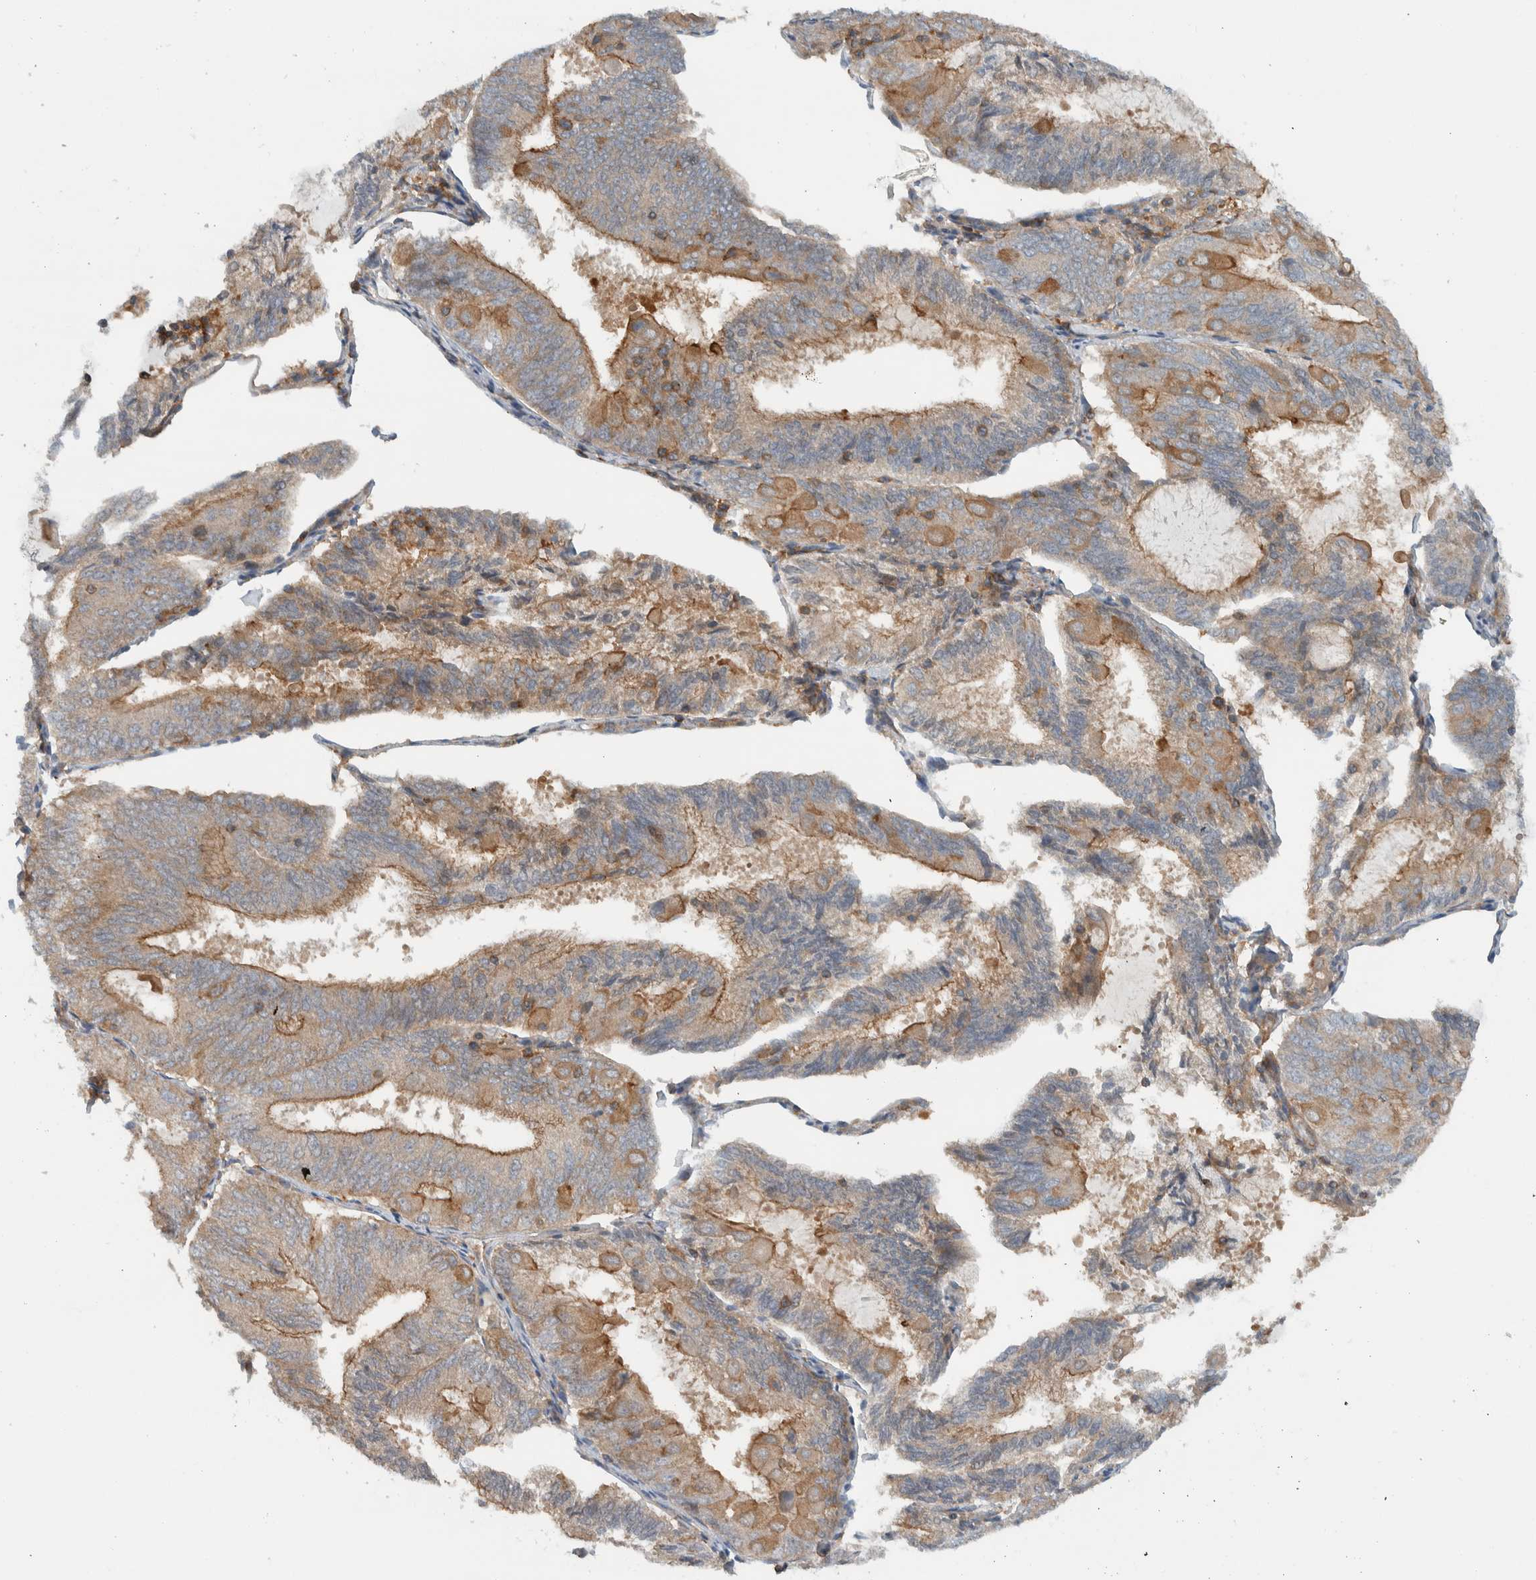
{"staining": {"intensity": "moderate", "quantity": "25%-75%", "location": "cytoplasmic/membranous"}, "tissue": "endometrial cancer", "cell_type": "Tumor cells", "image_type": "cancer", "snomed": [{"axis": "morphology", "description": "Adenocarcinoma, NOS"}, {"axis": "topography", "description": "Endometrium"}], "caption": "Human endometrial cancer (adenocarcinoma) stained with a protein marker shows moderate staining in tumor cells.", "gene": "MPRIP", "patient": {"sex": "female", "age": 81}}